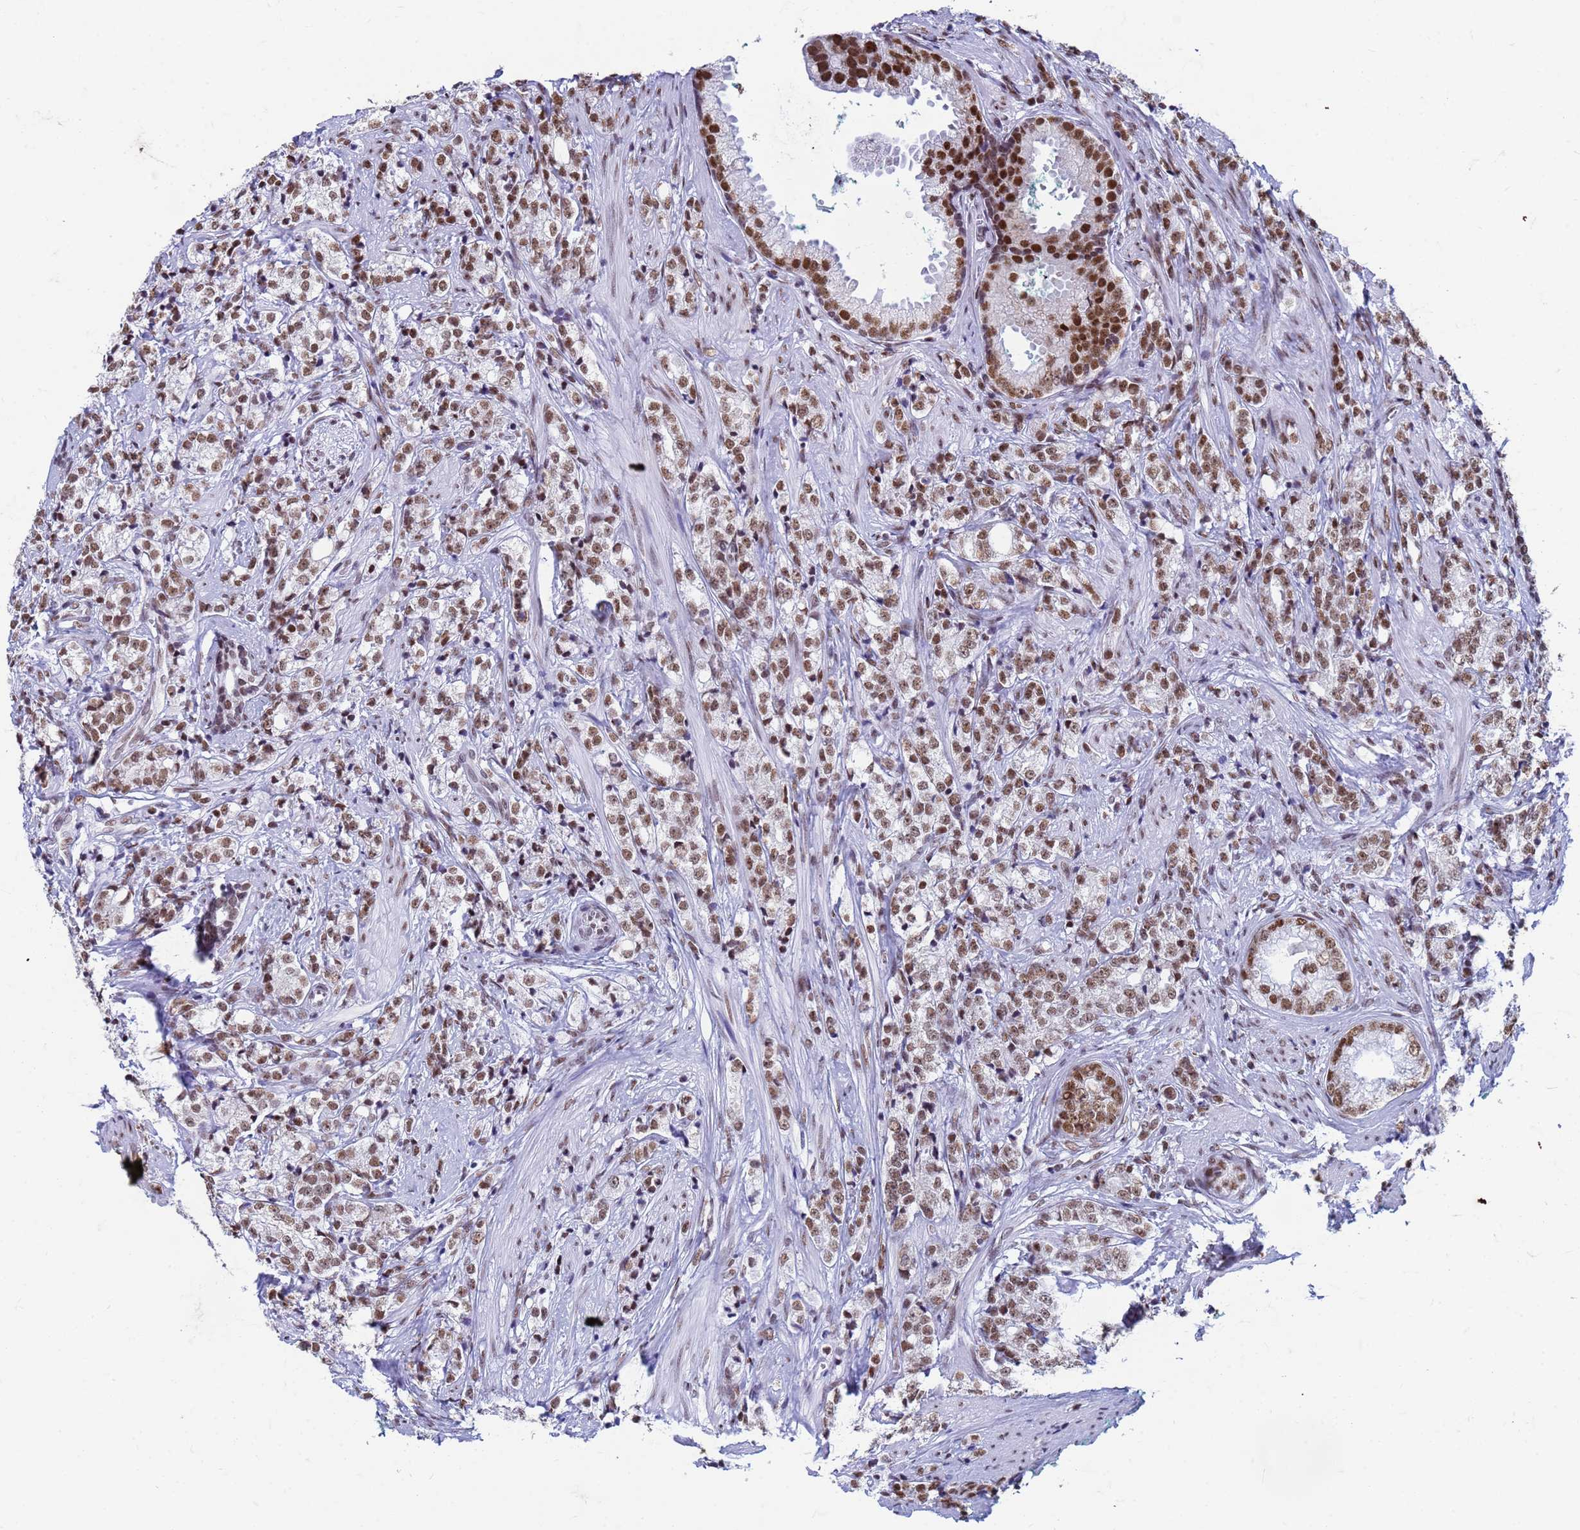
{"staining": {"intensity": "moderate", "quantity": ">75%", "location": "nuclear"}, "tissue": "prostate cancer", "cell_type": "Tumor cells", "image_type": "cancer", "snomed": [{"axis": "morphology", "description": "Adenocarcinoma, High grade"}, {"axis": "topography", "description": "Prostate"}], "caption": "Brown immunohistochemical staining in prostate cancer displays moderate nuclear expression in approximately >75% of tumor cells.", "gene": "FAM170B", "patient": {"sex": "male", "age": 69}}